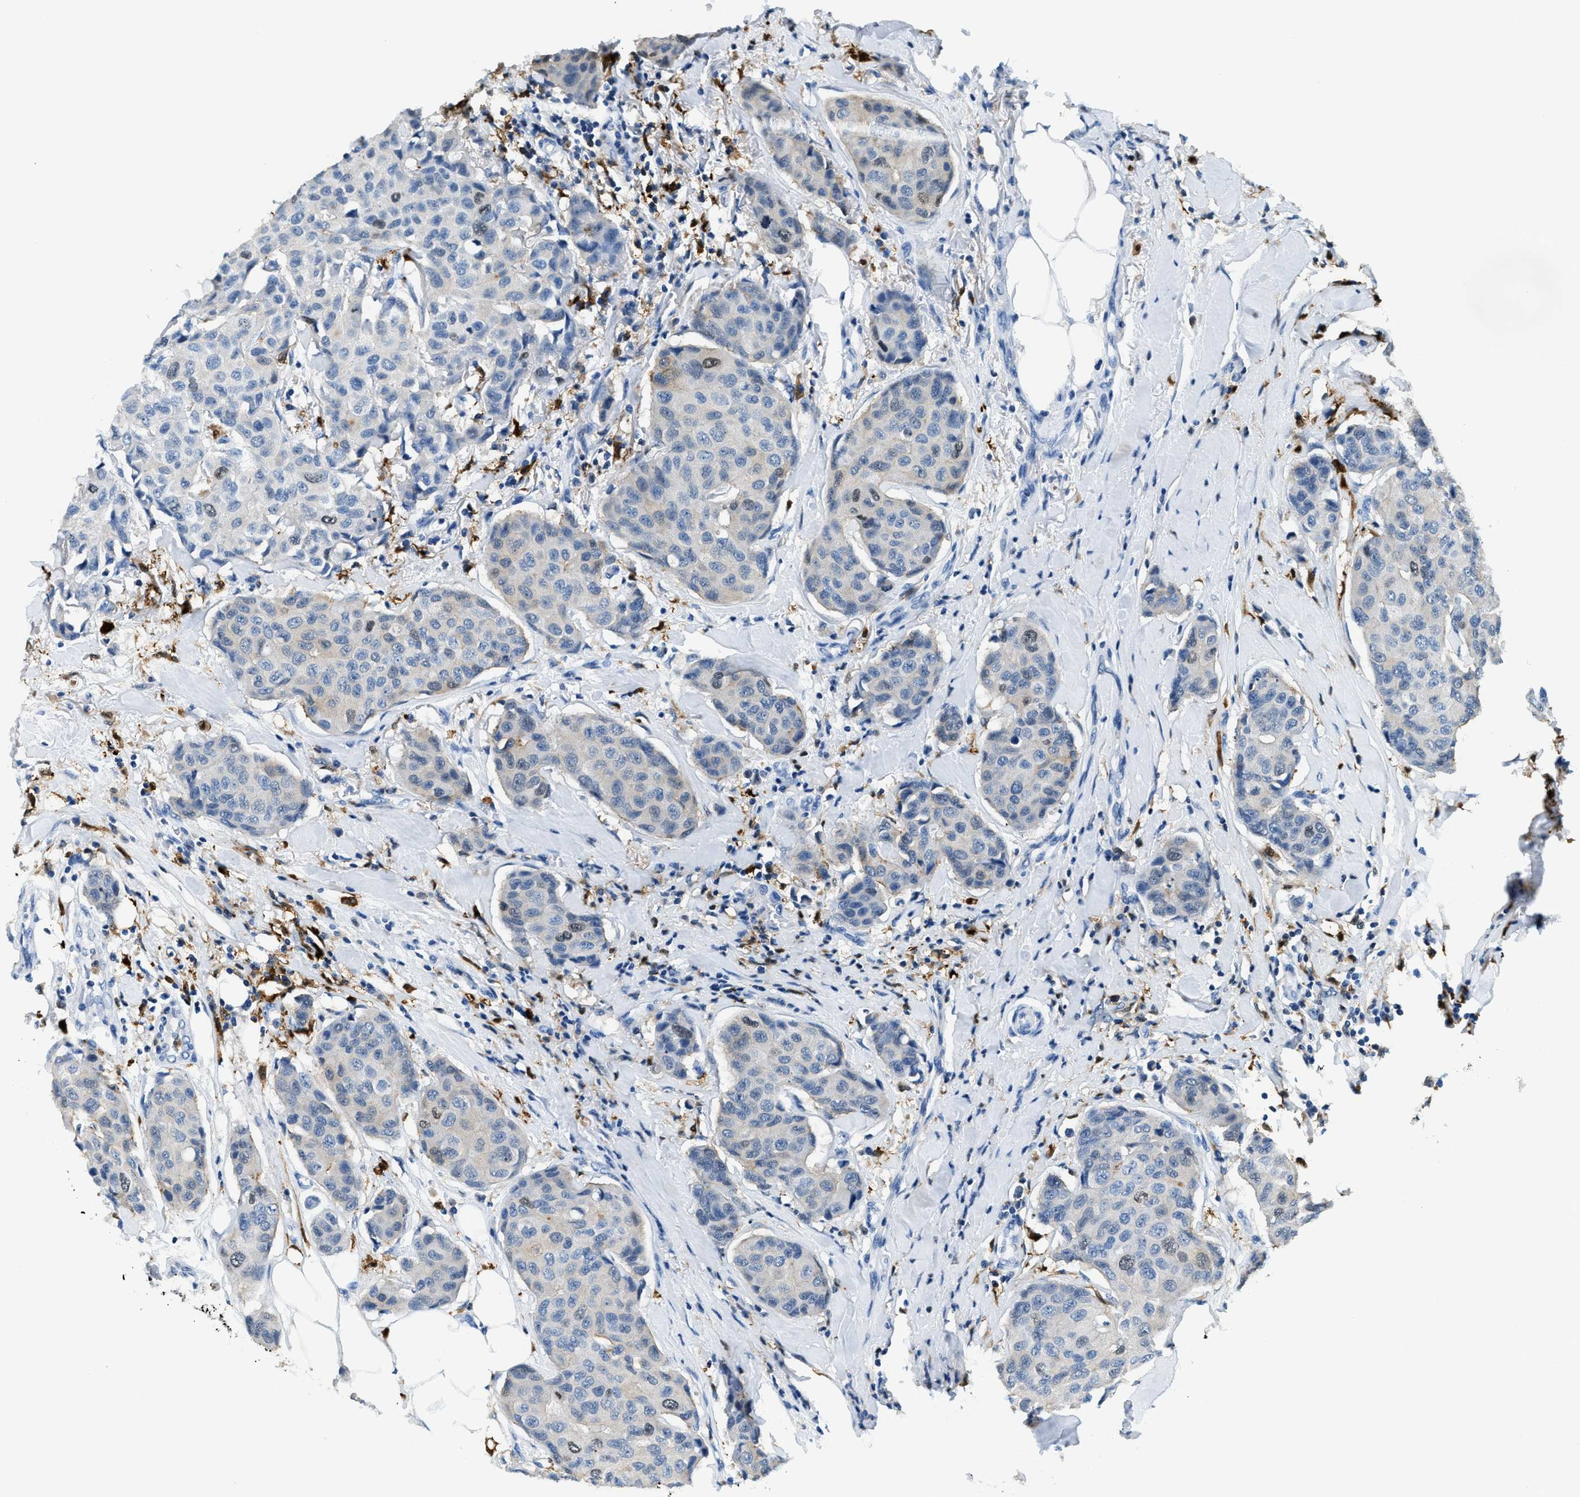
{"staining": {"intensity": "negative", "quantity": "none", "location": "none"}, "tissue": "breast cancer", "cell_type": "Tumor cells", "image_type": "cancer", "snomed": [{"axis": "morphology", "description": "Duct carcinoma"}, {"axis": "topography", "description": "Breast"}], "caption": "DAB (3,3'-diaminobenzidine) immunohistochemical staining of human breast cancer (infiltrating ductal carcinoma) shows no significant expression in tumor cells.", "gene": "CAPG", "patient": {"sex": "female", "age": 80}}